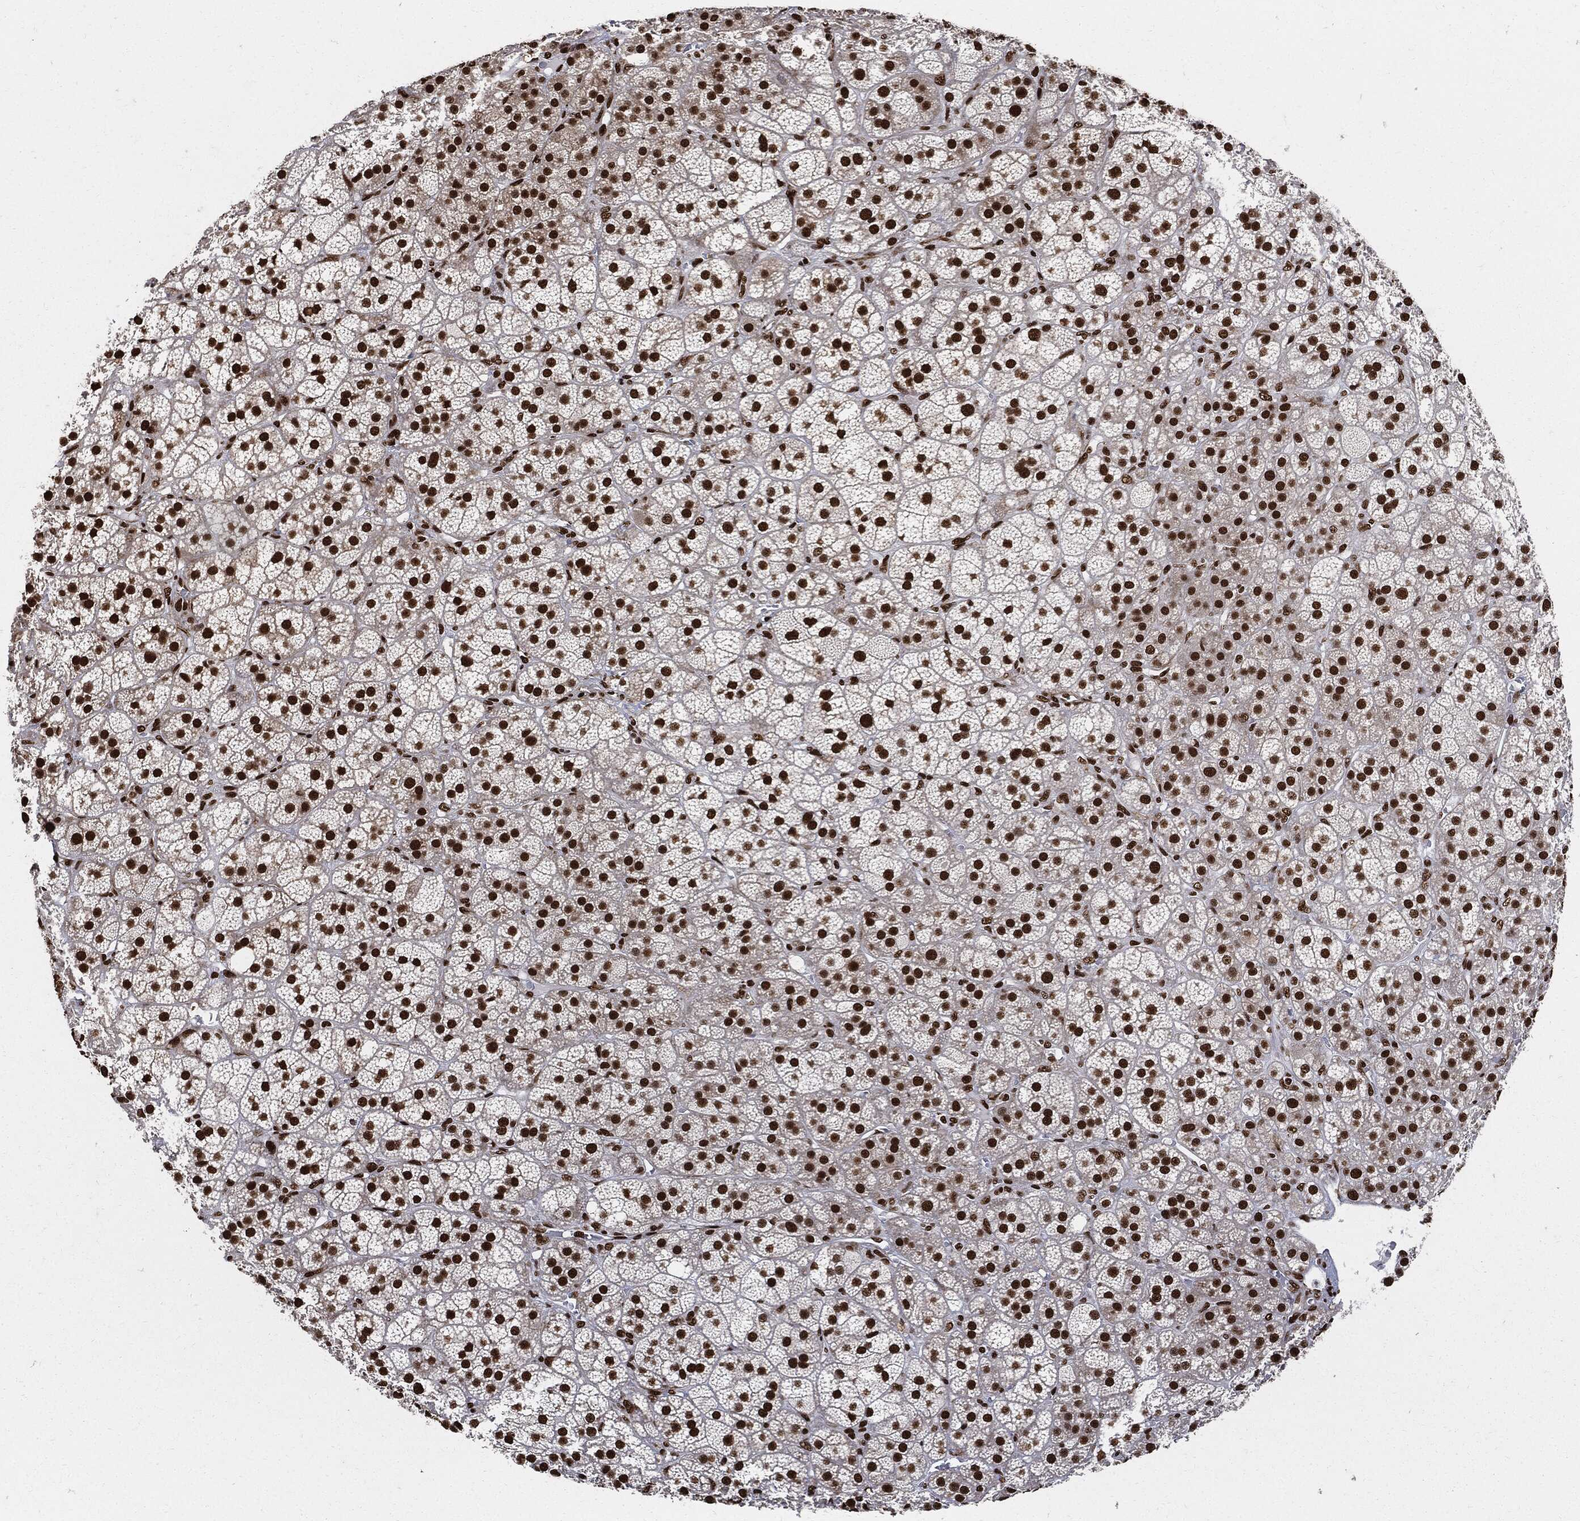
{"staining": {"intensity": "strong", "quantity": ">75%", "location": "nuclear"}, "tissue": "adrenal gland", "cell_type": "Glandular cells", "image_type": "normal", "snomed": [{"axis": "morphology", "description": "Normal tissue, NOS"}, {"axis": "topography", "description": "Adrenal gland"}], "caption": "Immunohistochemistry (IHC) (DAB (3,3'-diaminobenzidine)) staining of benign adrenal gland demonstrates strong nuclear protein positivity in about >75% of glandular cells.", "gene": "RECQL", "patient": {"sex": "female", "age": 60}}